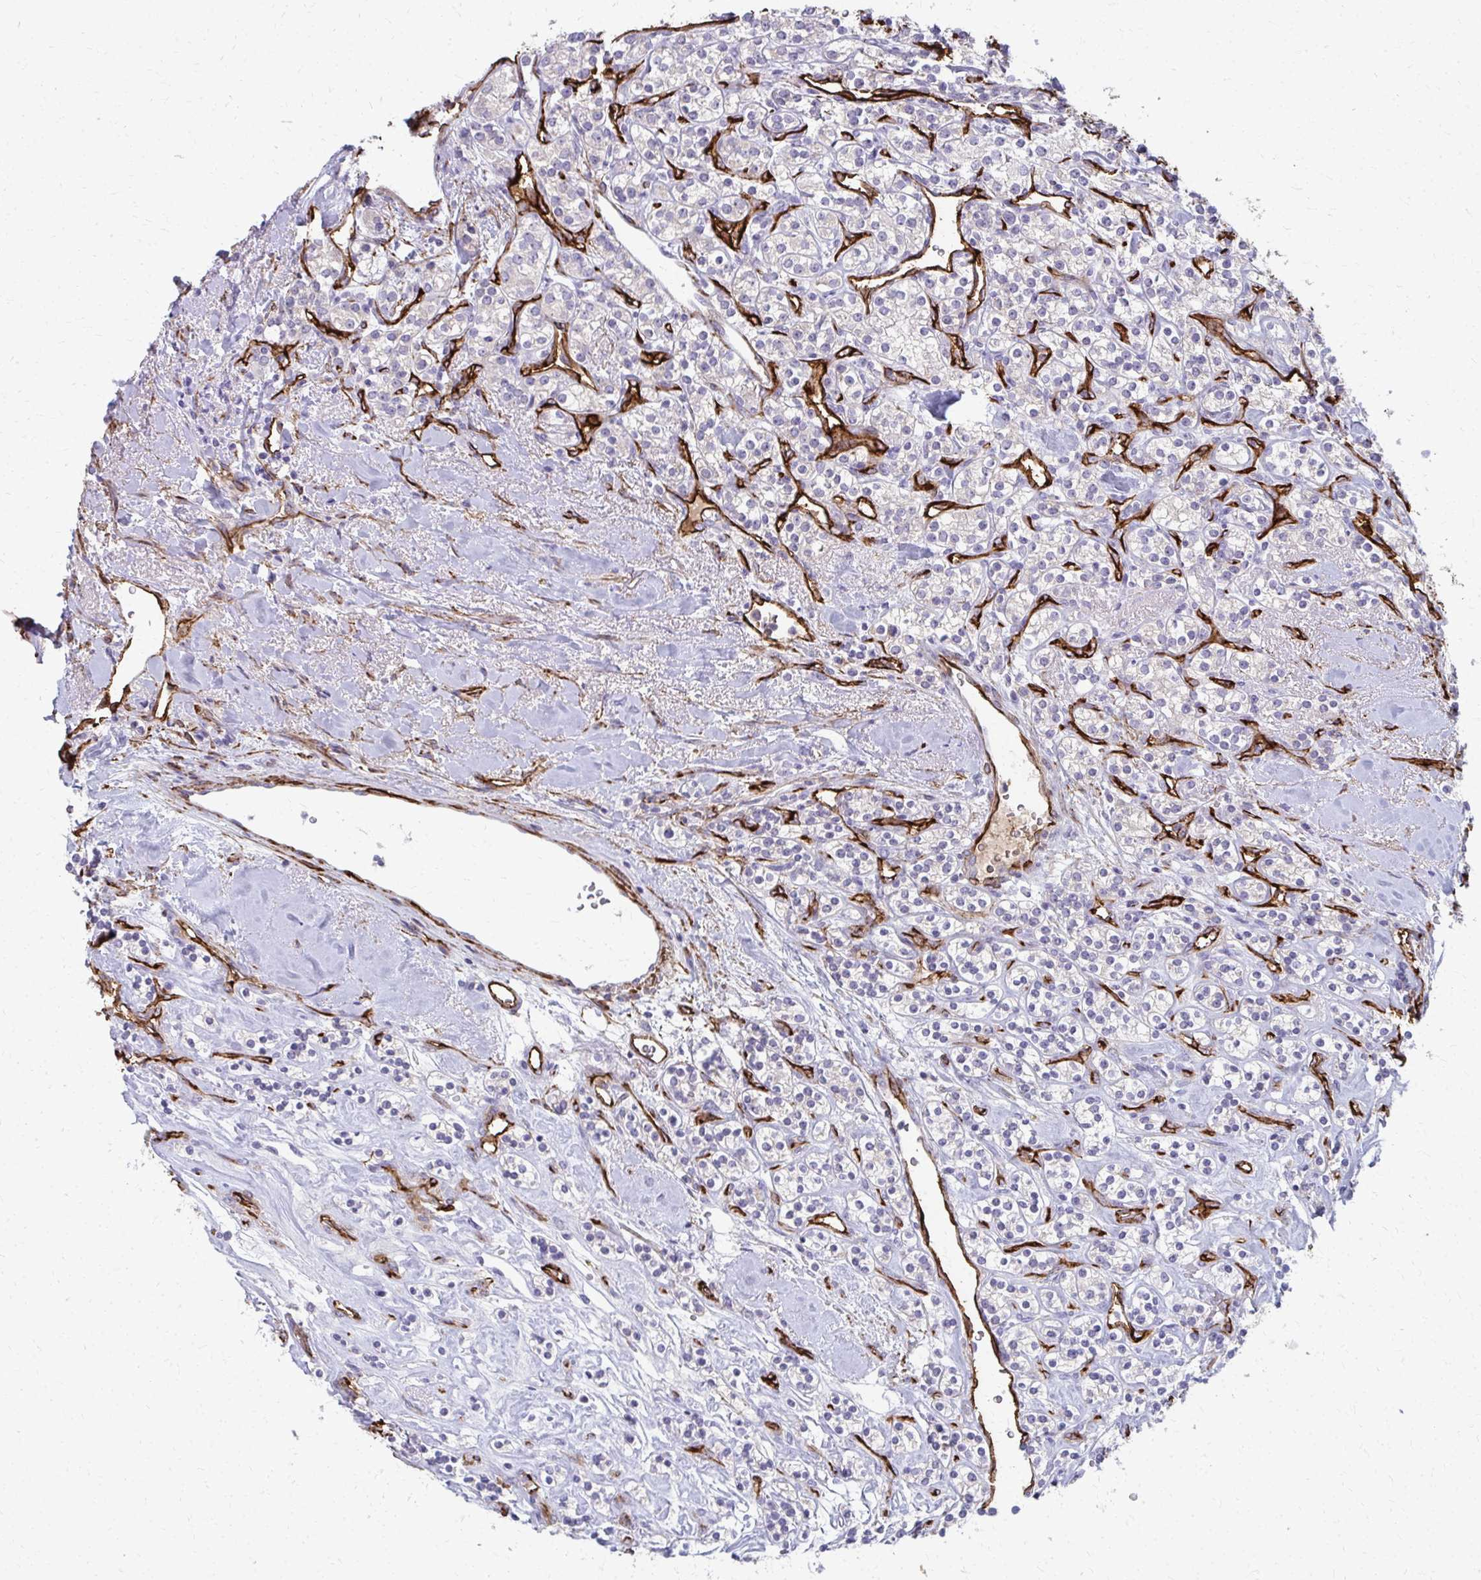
{"staining": {"intensity": "negative", "quantity": "none", "location": "none"}, "tissue": "renal cancer", "cell_type": "Tumor cells", "image_type": "cancer", "snomed": [{"axis": "morphology", "description": "Adenocarcinoma, NOS"}, {"axis": "topography", "description": "Kidney"}], "caption": "An IHC photomicrograph of renal cancer is shown. There is no staining in tumor cells of renal cancer.", "gene": "ADIPOQ", "patient": {"sex": "male", "age": 77}}